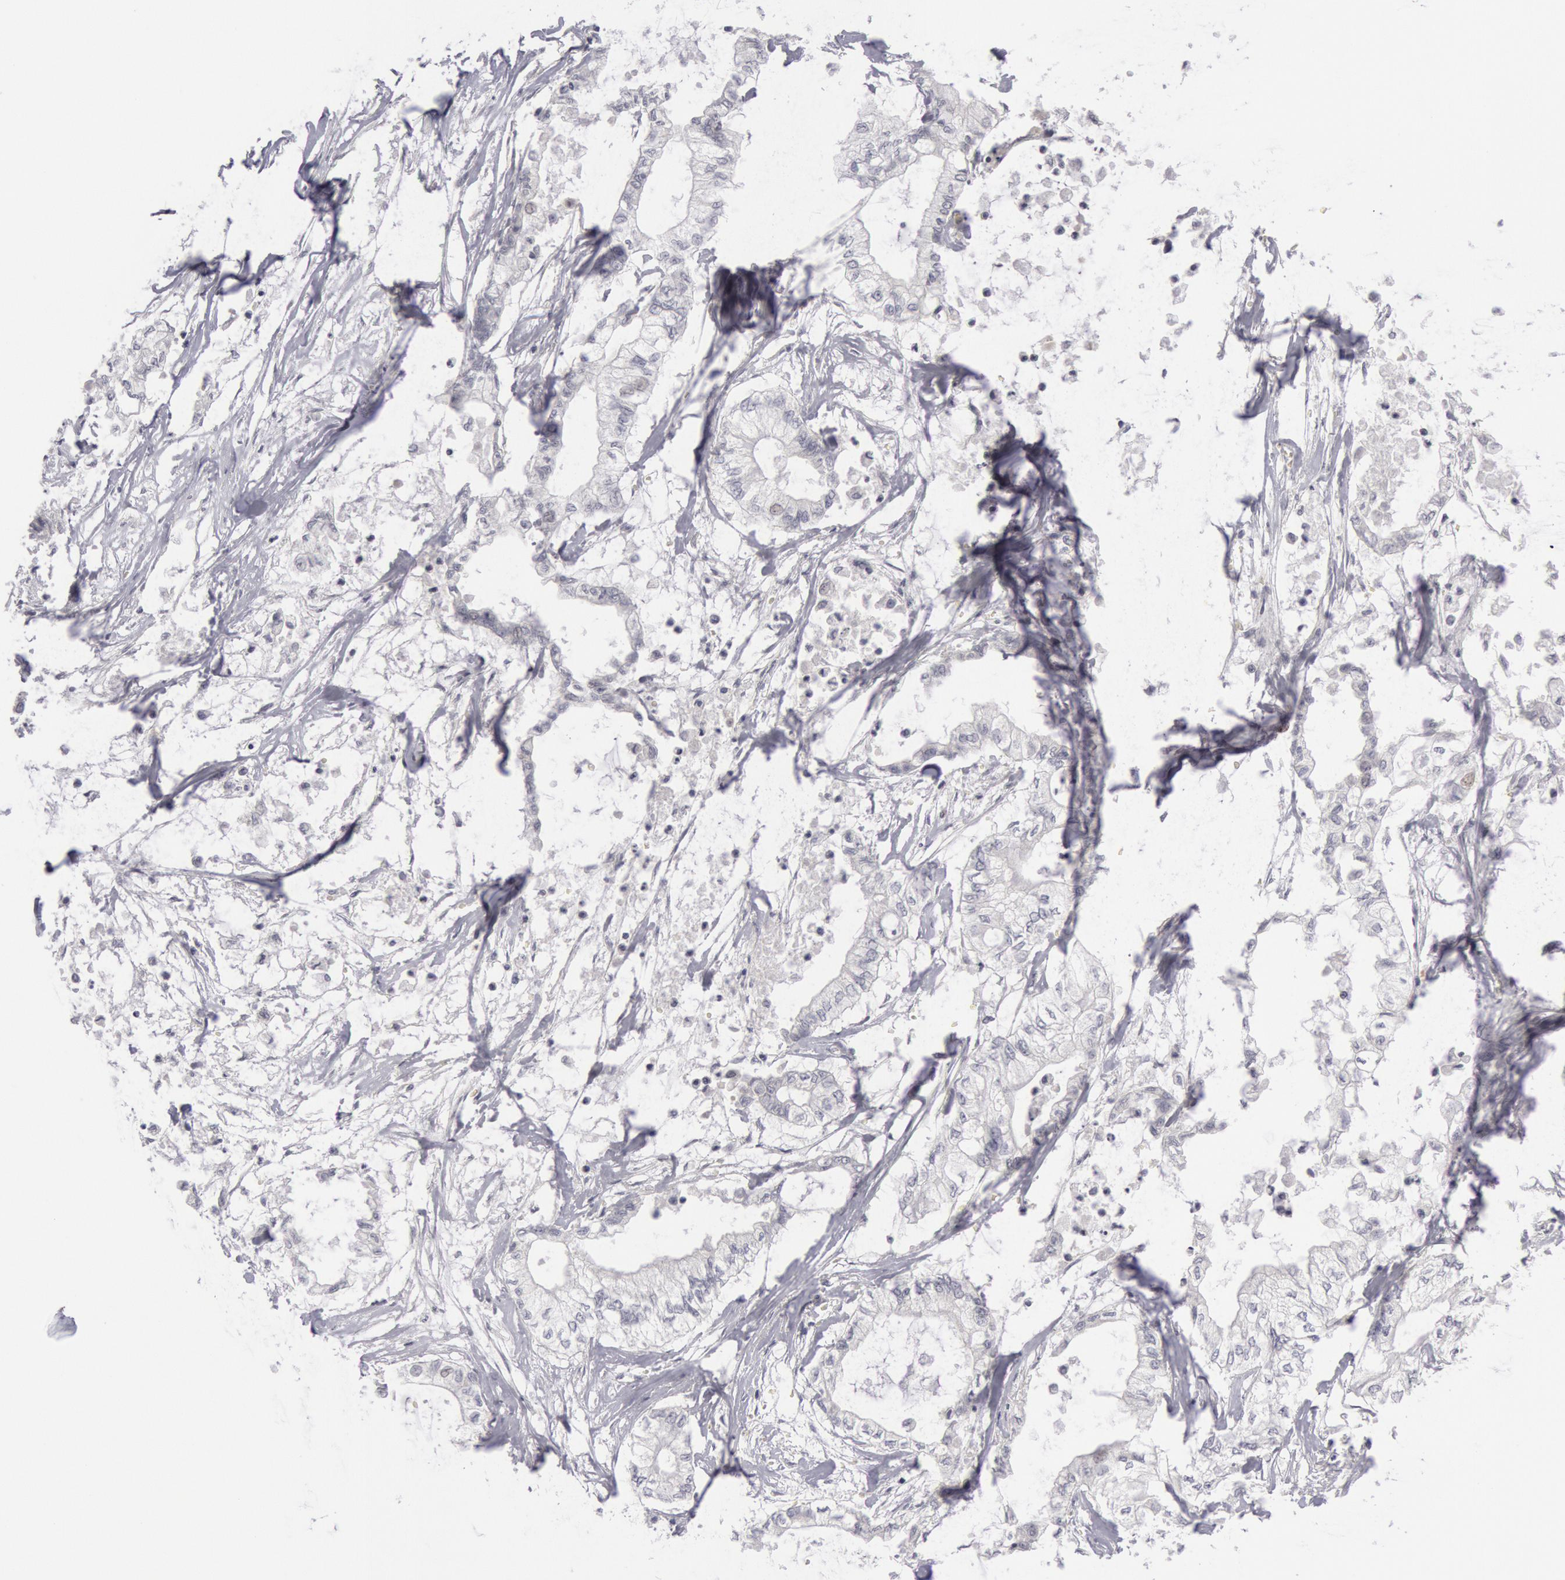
{"staining": {"intensity": "negative", "quantity": "none", "location": "none"}, "tissue": "pancreatic cancer", "cell_type": "Tumor cells", "image_type": "cancer", "snomed": [{"axis": "morphology", "description": "Adenocarcinoma, NOS"}, {"axis": "topography", "description": "Pancreas"}], "caption": "High power microscopy image of an immunohistochemistry (IHC) image of adenocarcinoma (pancreatic), revealing no significant expression in tumor cells.", "gene": "KRT16", "patient": {"sex": "male", "age": 79}}